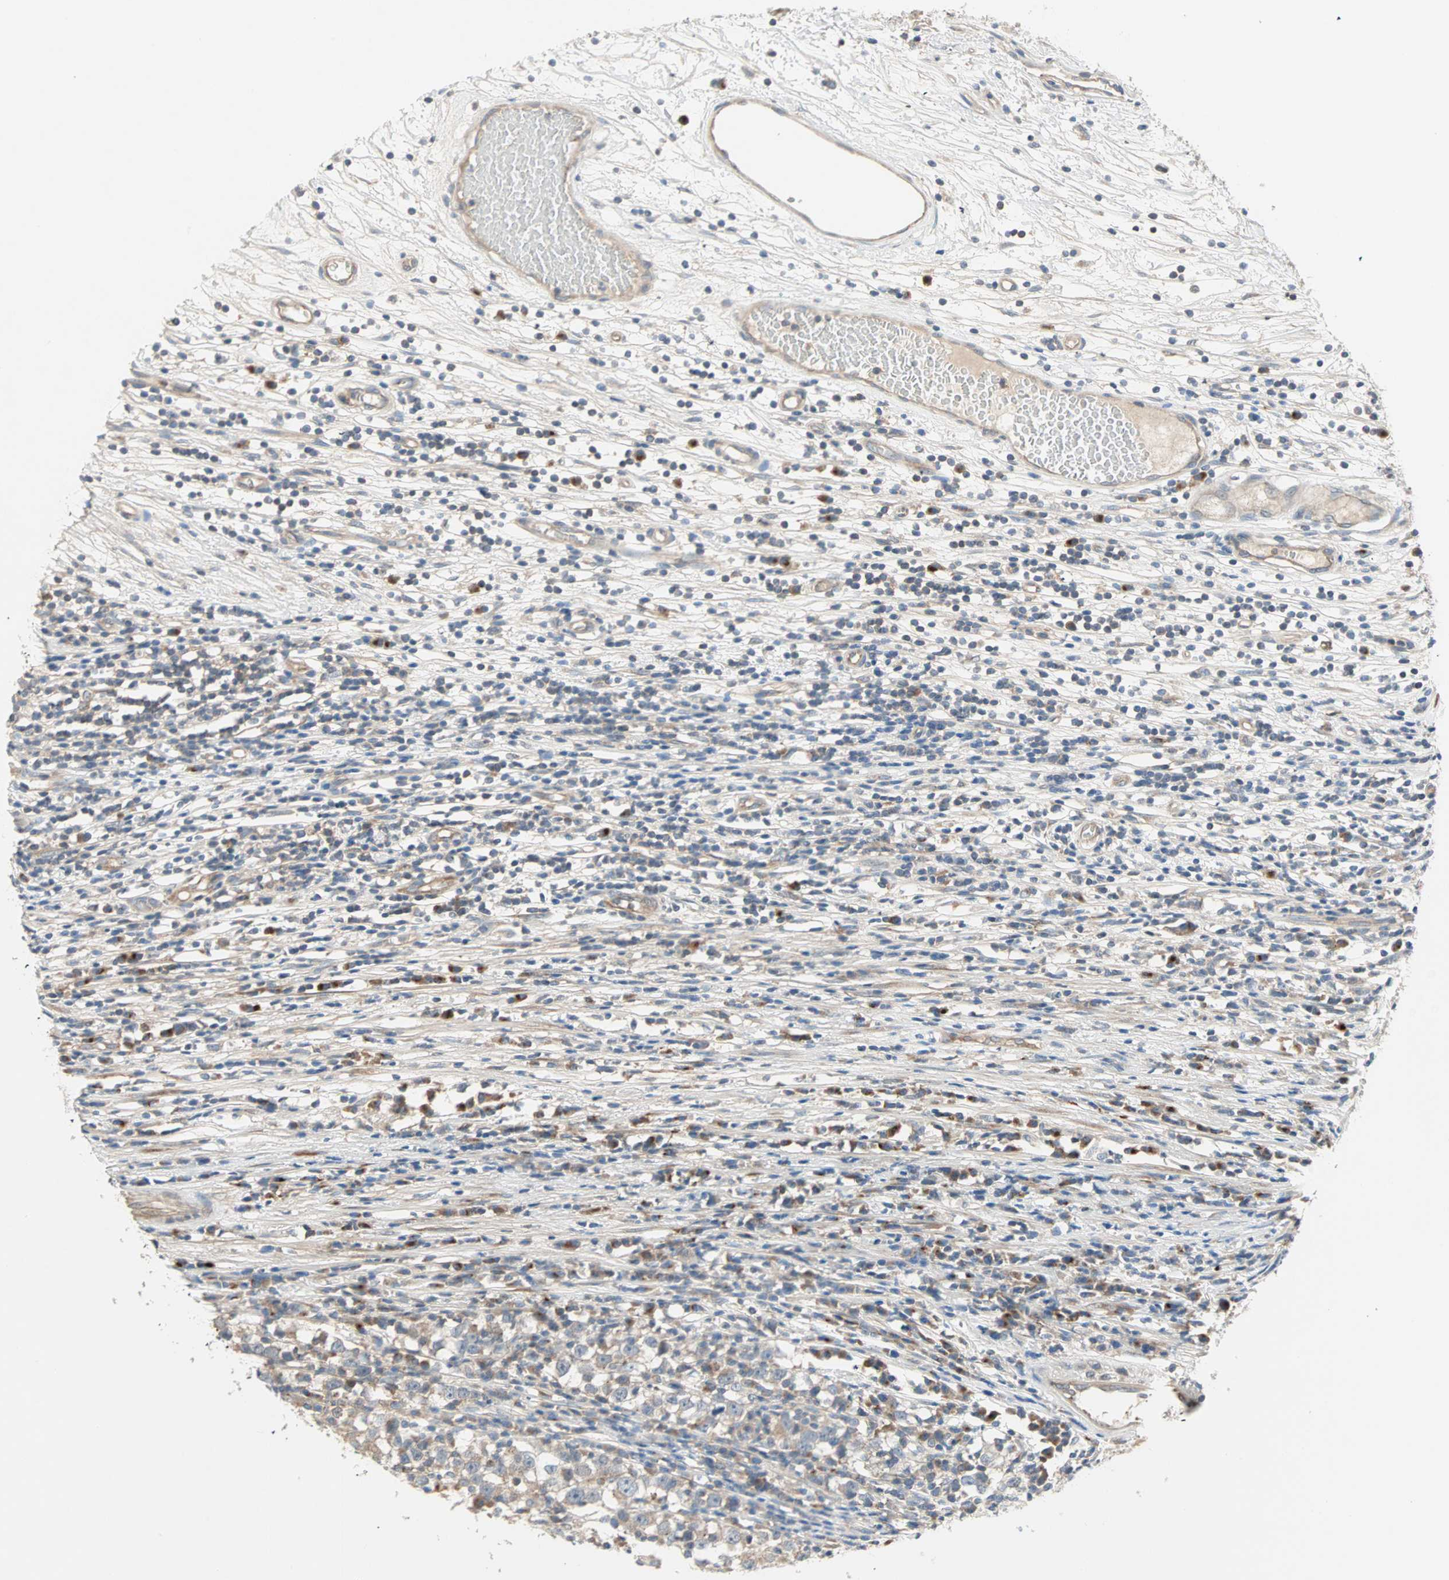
{"staining": {"intensity": "weak", "quantity": "<25%", "location": "cytoplasmic/membranous"}, "tissue": "testis cancer", "cell_type": "Tumor cells", "image_type": "cancer", "snomed": [{"axis": "morphology", "description": "Seminoma, NOS"}, {"axis": "topography", "description": "Testis"}], "caption": "Photomicrograph shows no protein expression in tumor cells of testis cancer (seminoma) tissue.", "gene": "PDE8A", "patient": {"sex": "male", "age": 65}}